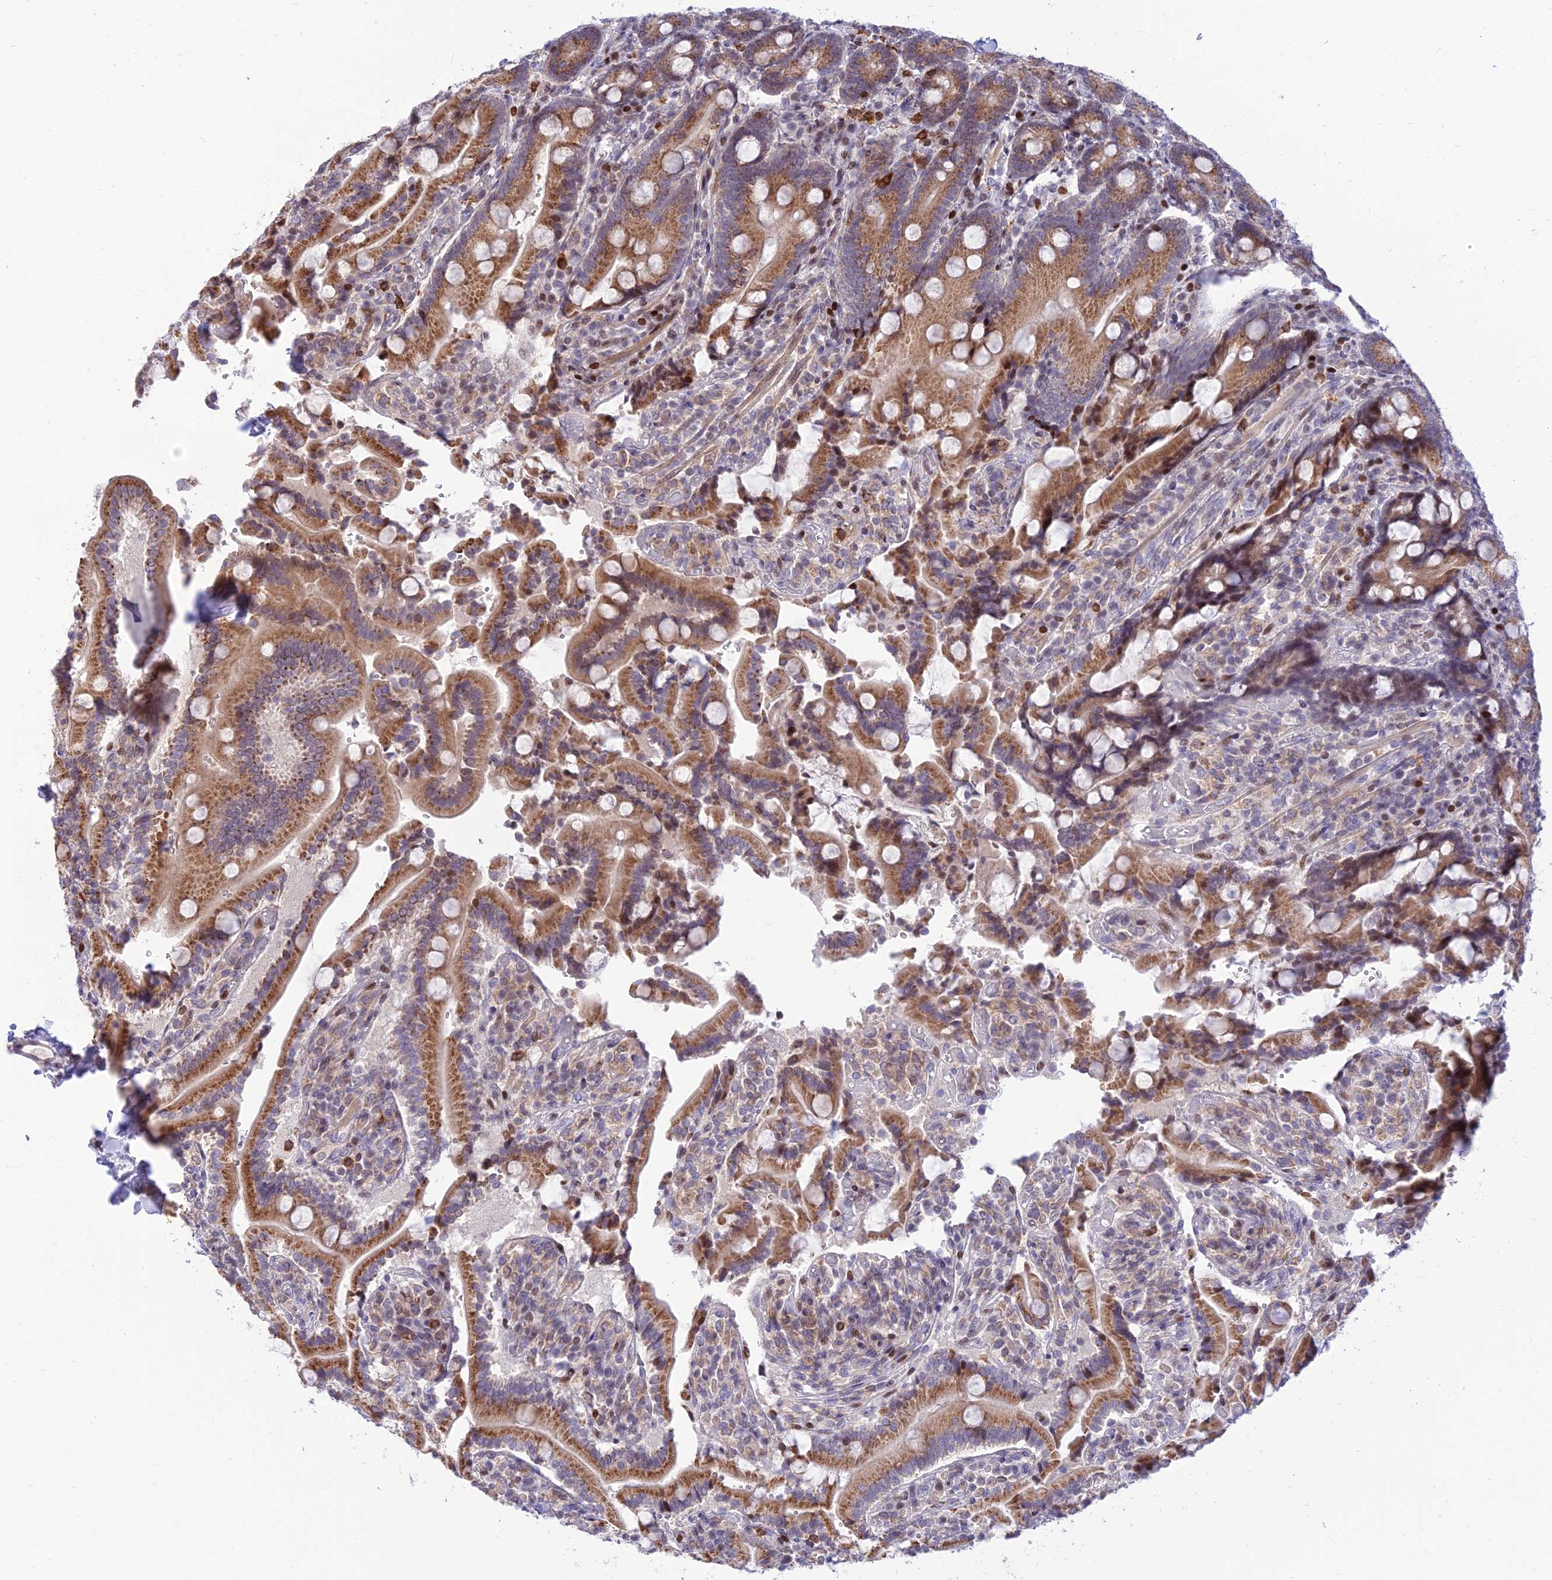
{"staining": {"intensity": "moderate", "quantity": ">75%", "location": "cytoplasmic/membranous"}, "tissue": "duodenum", "cell_type": "Glandular cells", "image_type": "normal", "snomed": [{"axis": "morphology", "description": "Normal tissue, NOS"}, {"axis": "topography", "description": "Duodenum"}], "caption": "Benign duodenum was stained to show a protein in brown. There is medium levels of moderate cytoplasmic/membranous positivity in about >75% of glandular cells.", "gene": "FAM186B", "patient": {"sex": "female", "age": 62}}